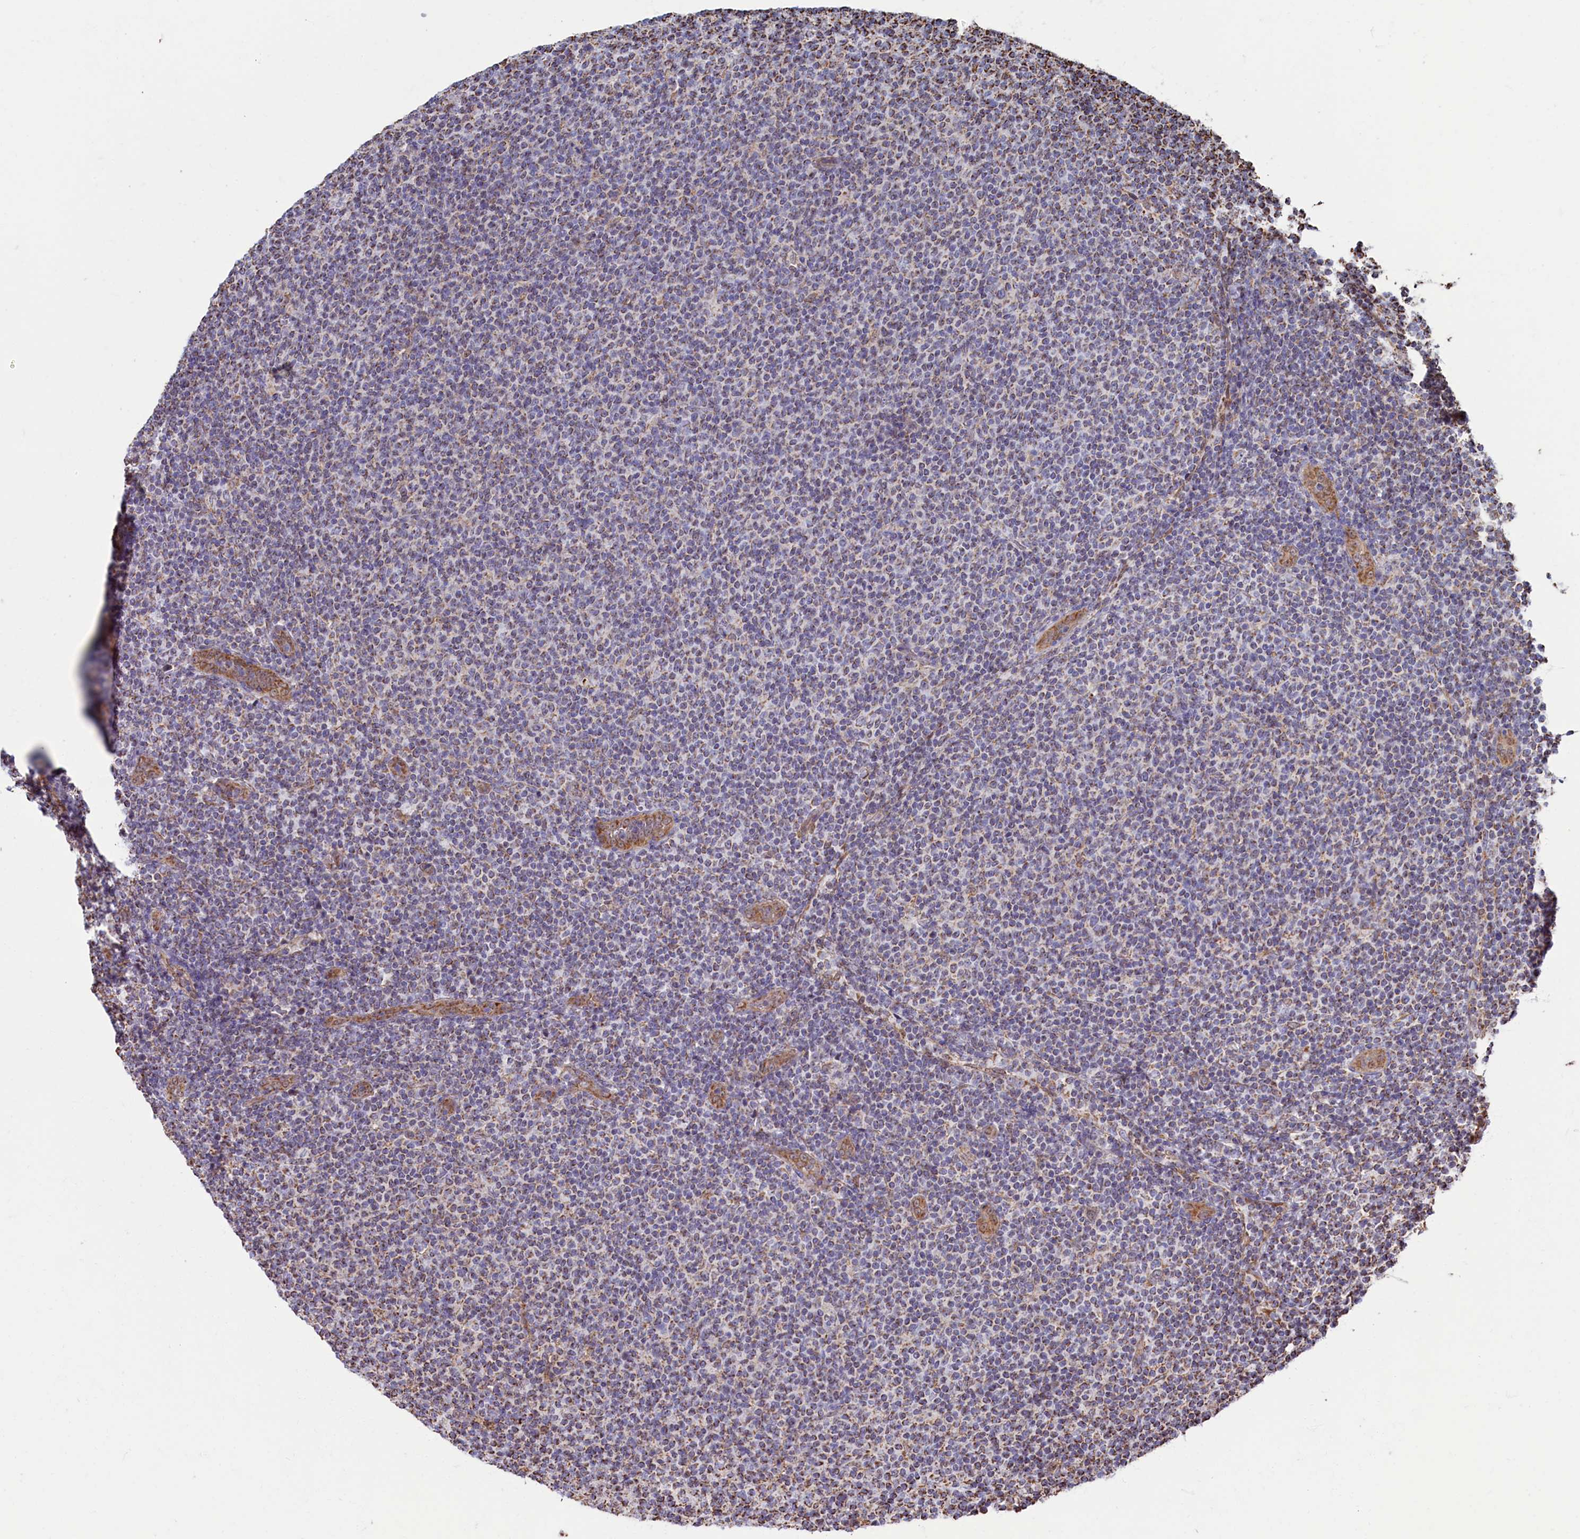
{"staining": {"intensity": "weak", "quantity": "25%-75%", "location": "cytoplasmic/membranous"}, "tissue": "lymphoma", "cell_type": "Tumor cells", "image_type": "cancer", "snomed": [{"axis": "morphology", "description": "Malignant lymphoma, non-Hodgkin's type, Low grade"}, {"axis": "topography", "description": "Lymph node"}], "caption": "Malignant lymphoma, non-Hodgkin's type (low-grade) stained with DAB IHC demonstrates low levels of weak cytoplasmic/membranous staining in about 25%-75% of tumor cells.", "gene": "SPR", "patient": {"sex": "male", "age": 66}}